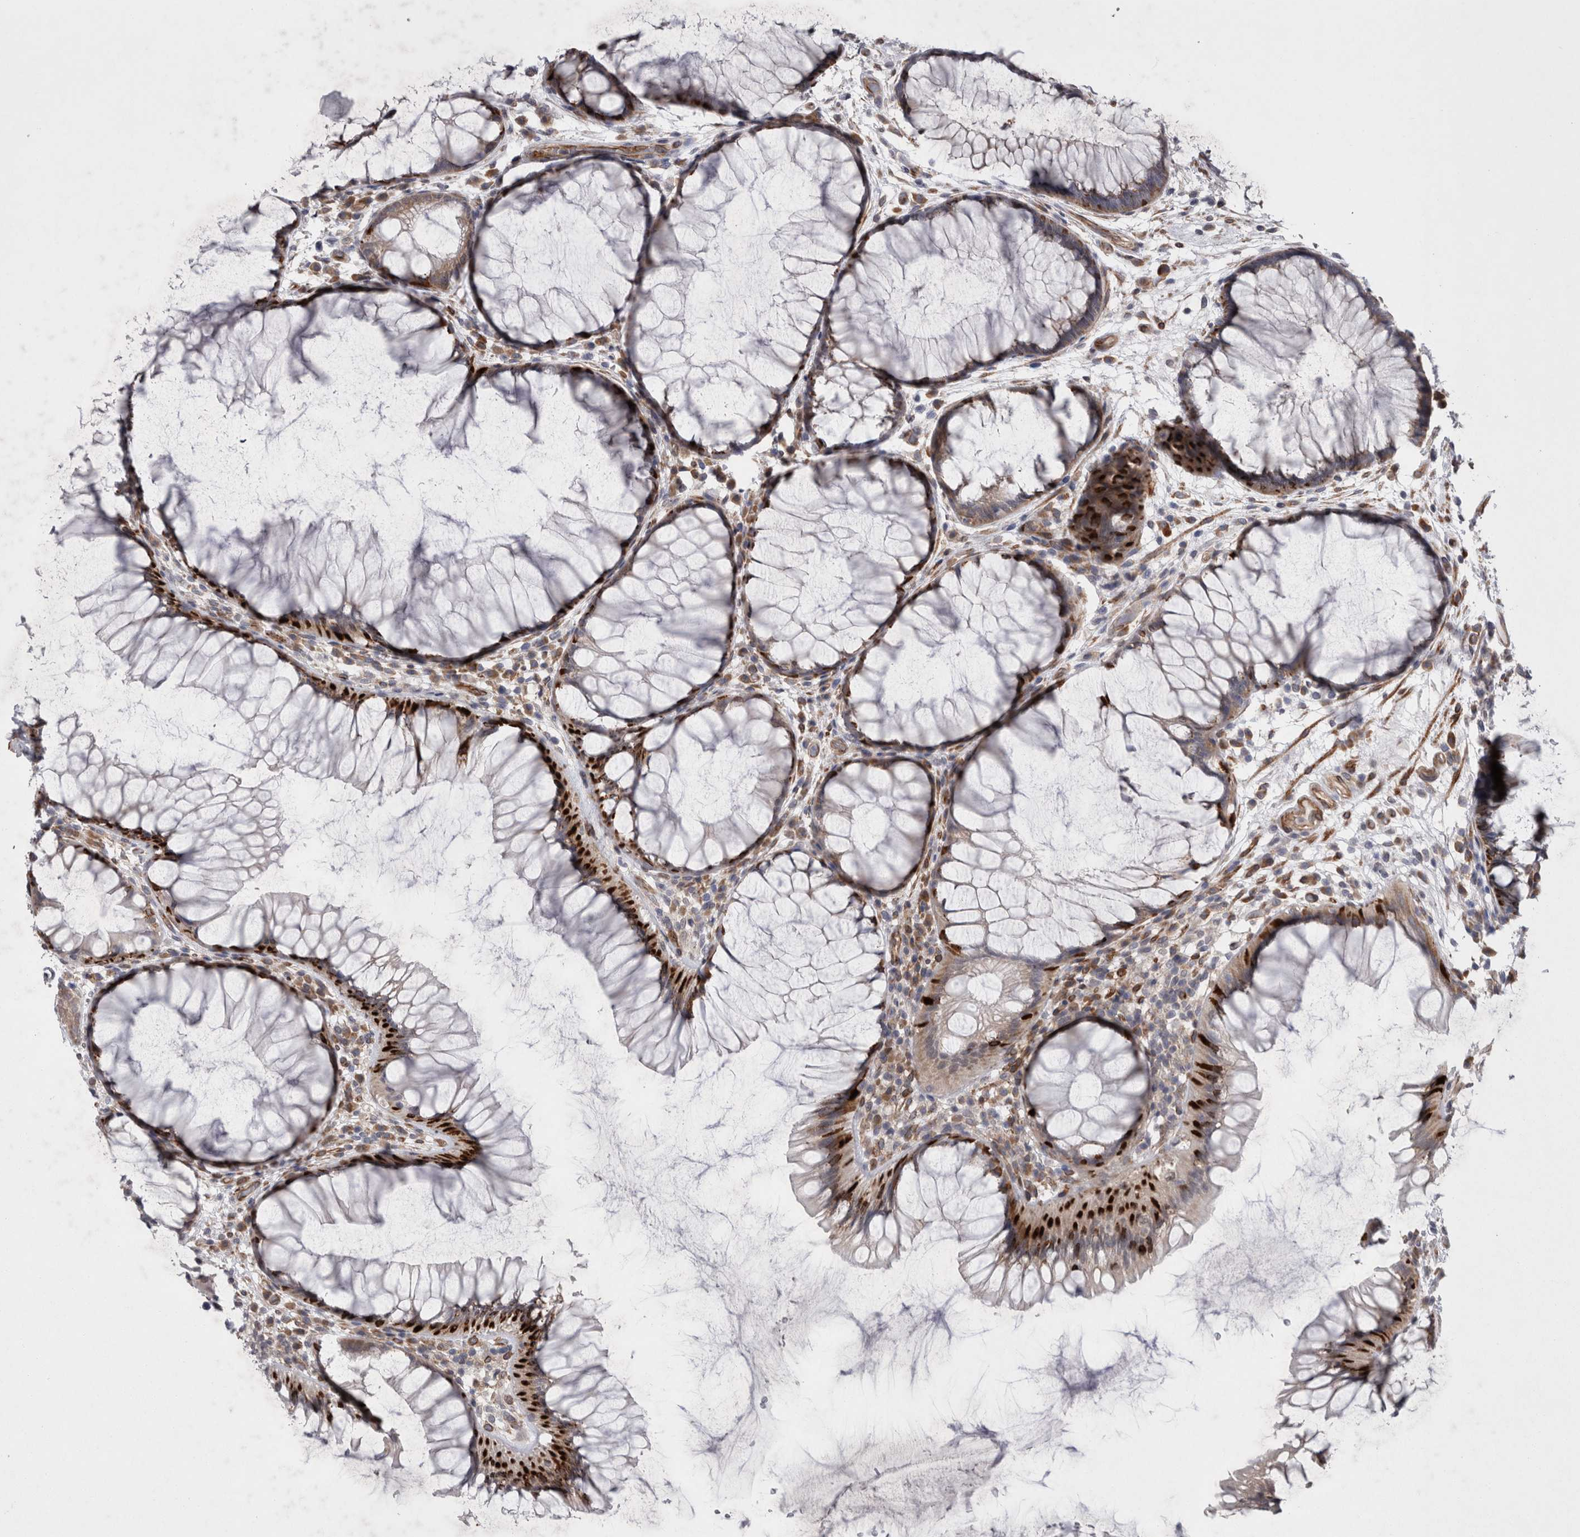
{"staining": {"intensity": "strong", "quantity": "<25%", "location": "cytoplasmic/membranous"}, "tissue": "rectum", "cell_type": "Glandular cells", "image_type": "normal", "snomed": [{"axis": "morphology", "description": "Normal tissue, NOS"}, {"axis": "topography", "description": "Rectum"}], "caption": "Protein expression analysis of unremarkable human rectum reveals strong cytoplasmic/membranous staining in about <25% of glandular cells. Nuclei are stained in blue.", "gene": "DDX6", "patient": {"sex": "male", "age": 51}}